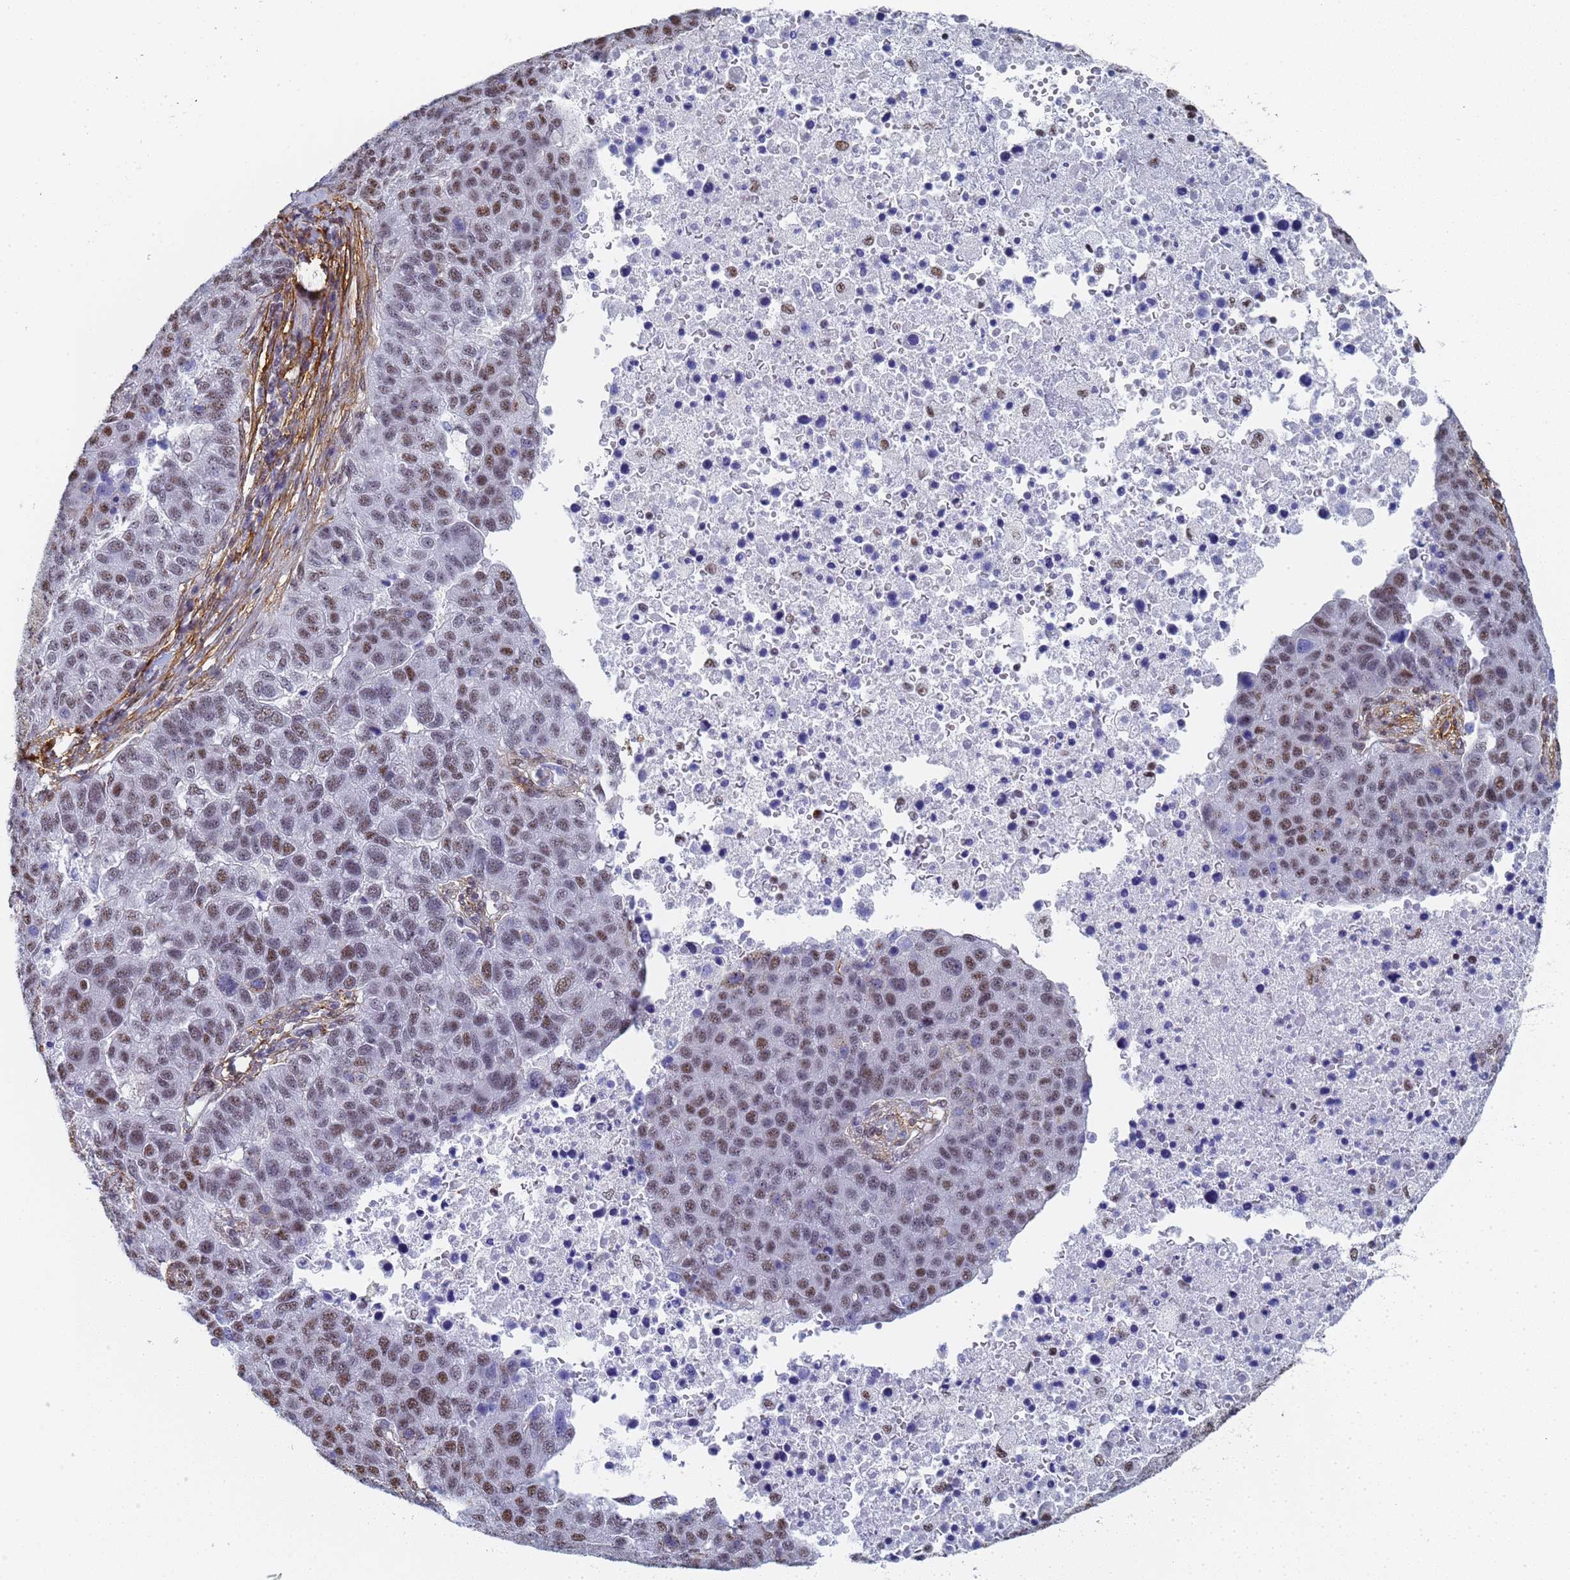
{"staining": {"intensity": "moderate", "quantity": ">75%", "location": "nuclear"}, "tissue": "pancreatic cancer", "cell_type": "Tumor cells", "image_type": "cancer", "snomed": [{"axis": "morphology", "description": "Adenocarcinoma, NOS"}, {"axis": "topography", "description": "Pancreas"}], "caption": "Protein staining displays moderate nuclear staining in about >75% of tumor cells in pancreatic cancer (adenocarcinoma). Immunohistochemistry stains the protein in brown and the nuclei are stained blue.", "gene": "PRRT4", "patient": {"sex": "female", "age": 61}}